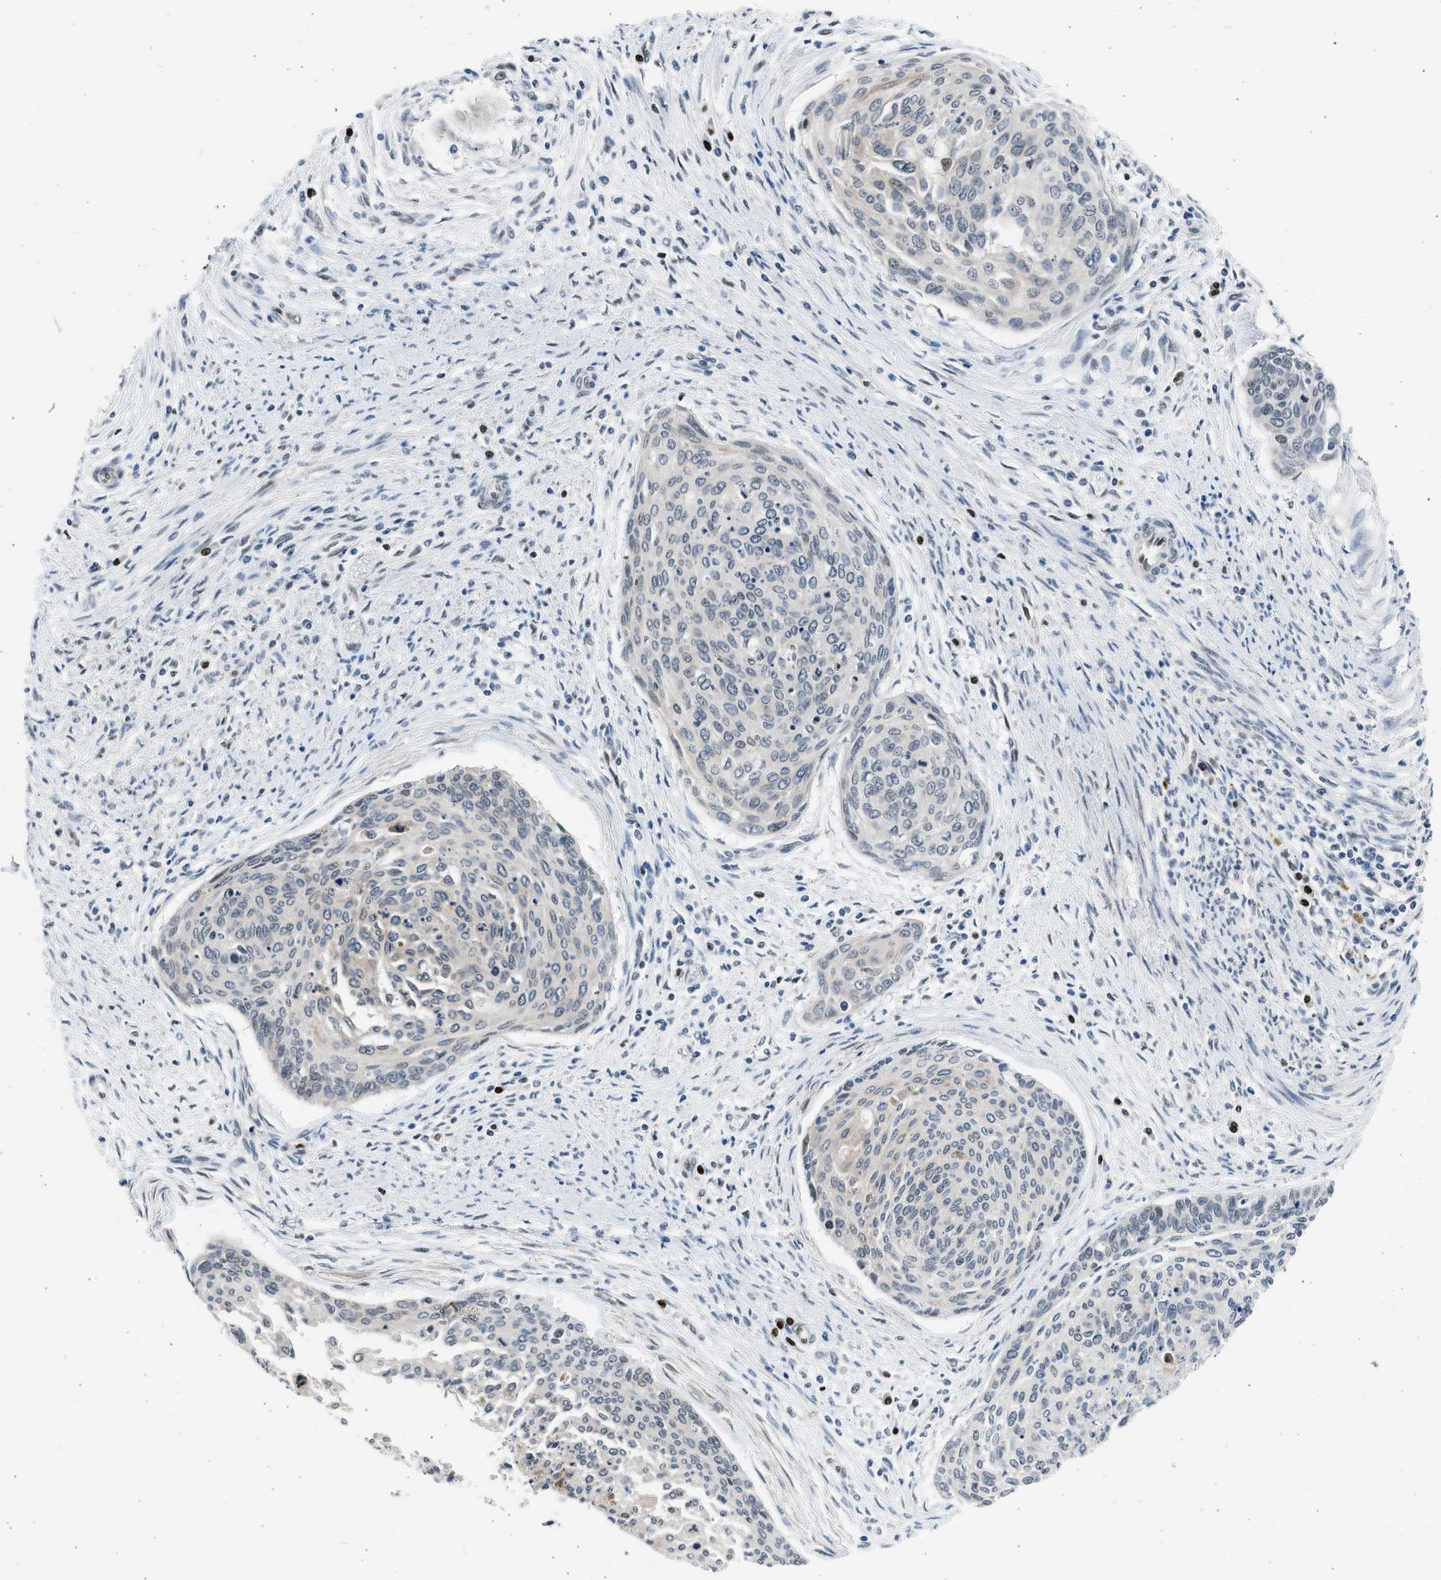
{"staining": {"intensity": "weak", "quantity": "<25%", "location": "cytoplasmic/membranous,nuclear"}, "tissue": "cervical cancer", "cell_type": "Tumor cells", "image_type": "cancer", "snomed": [{"axis": "morphology", "description": "Squamous cell carcinoma, NOS"}, {"axis": "topography", "description": "Cervix"}], "caption": "IHC histopathology image of neoplastic tissue: cervical squamous cell carcinoma stained with DAB exhibits no significant protein positivity in tumor cells. (Stains: DAB immunohistochemistry with hematoxylin counter stain, Microscopy: brightfield microscopy at high magnification).", "gene": "HMGN3", "patient": {"sex": "female", "age": 55}}